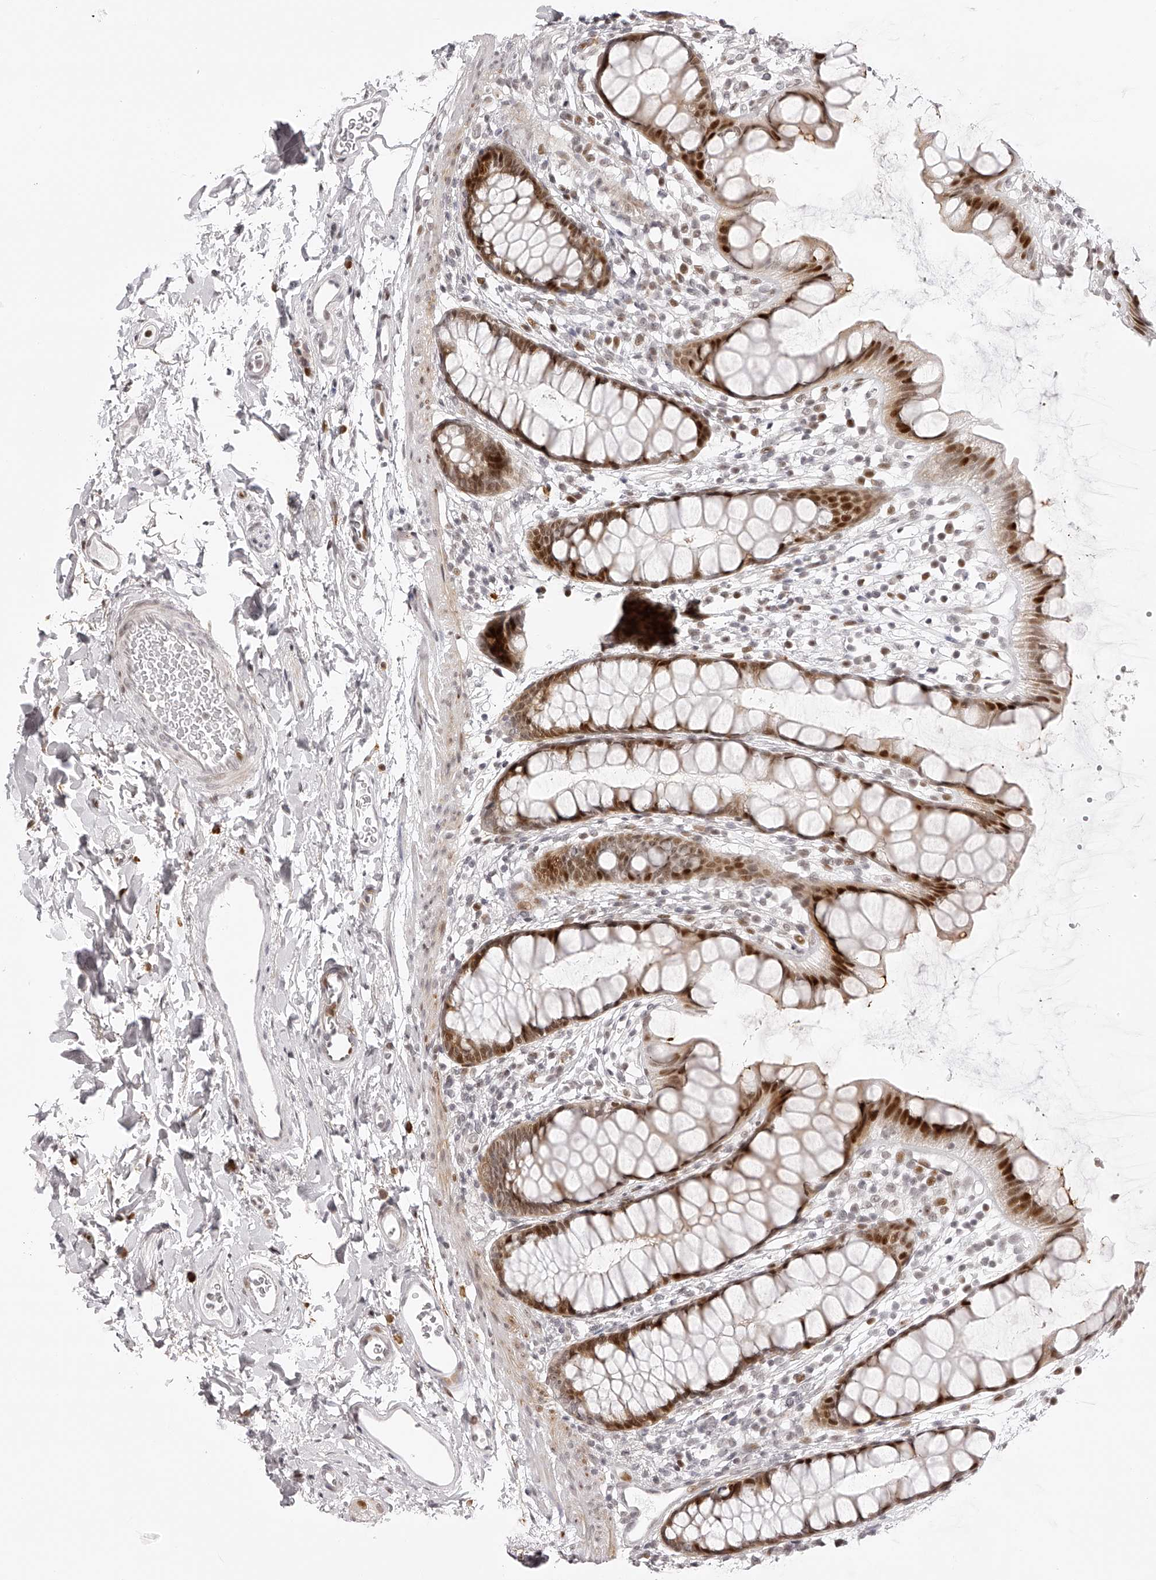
{"staining": {"intensity": "strong", "quantity": ">75%", "location": "cytoplasmic/membranous,nuclear"}, "tissue": "rectum", "cell_type": "Glandular cells", "image_type": "normal", "snomed": [{"axis": "morphology", "description": "Normal tissue, NOS"}, {"axis": "topography", "description": "Rectum"}], "caption": "Immunohistochemistry (IHC) photomicrograph of unremarkable rectum: human rectum stained using IHC demonstrates high levels of strong protein expression localized specifically in the cytoplasmic/membranous,nuclear of glandular cells, appearing as a cytoplasmic/membranous,nuclear brown color.", "gene": "PLEKHG1", "patient": {"sex": "female", "age": 65}}